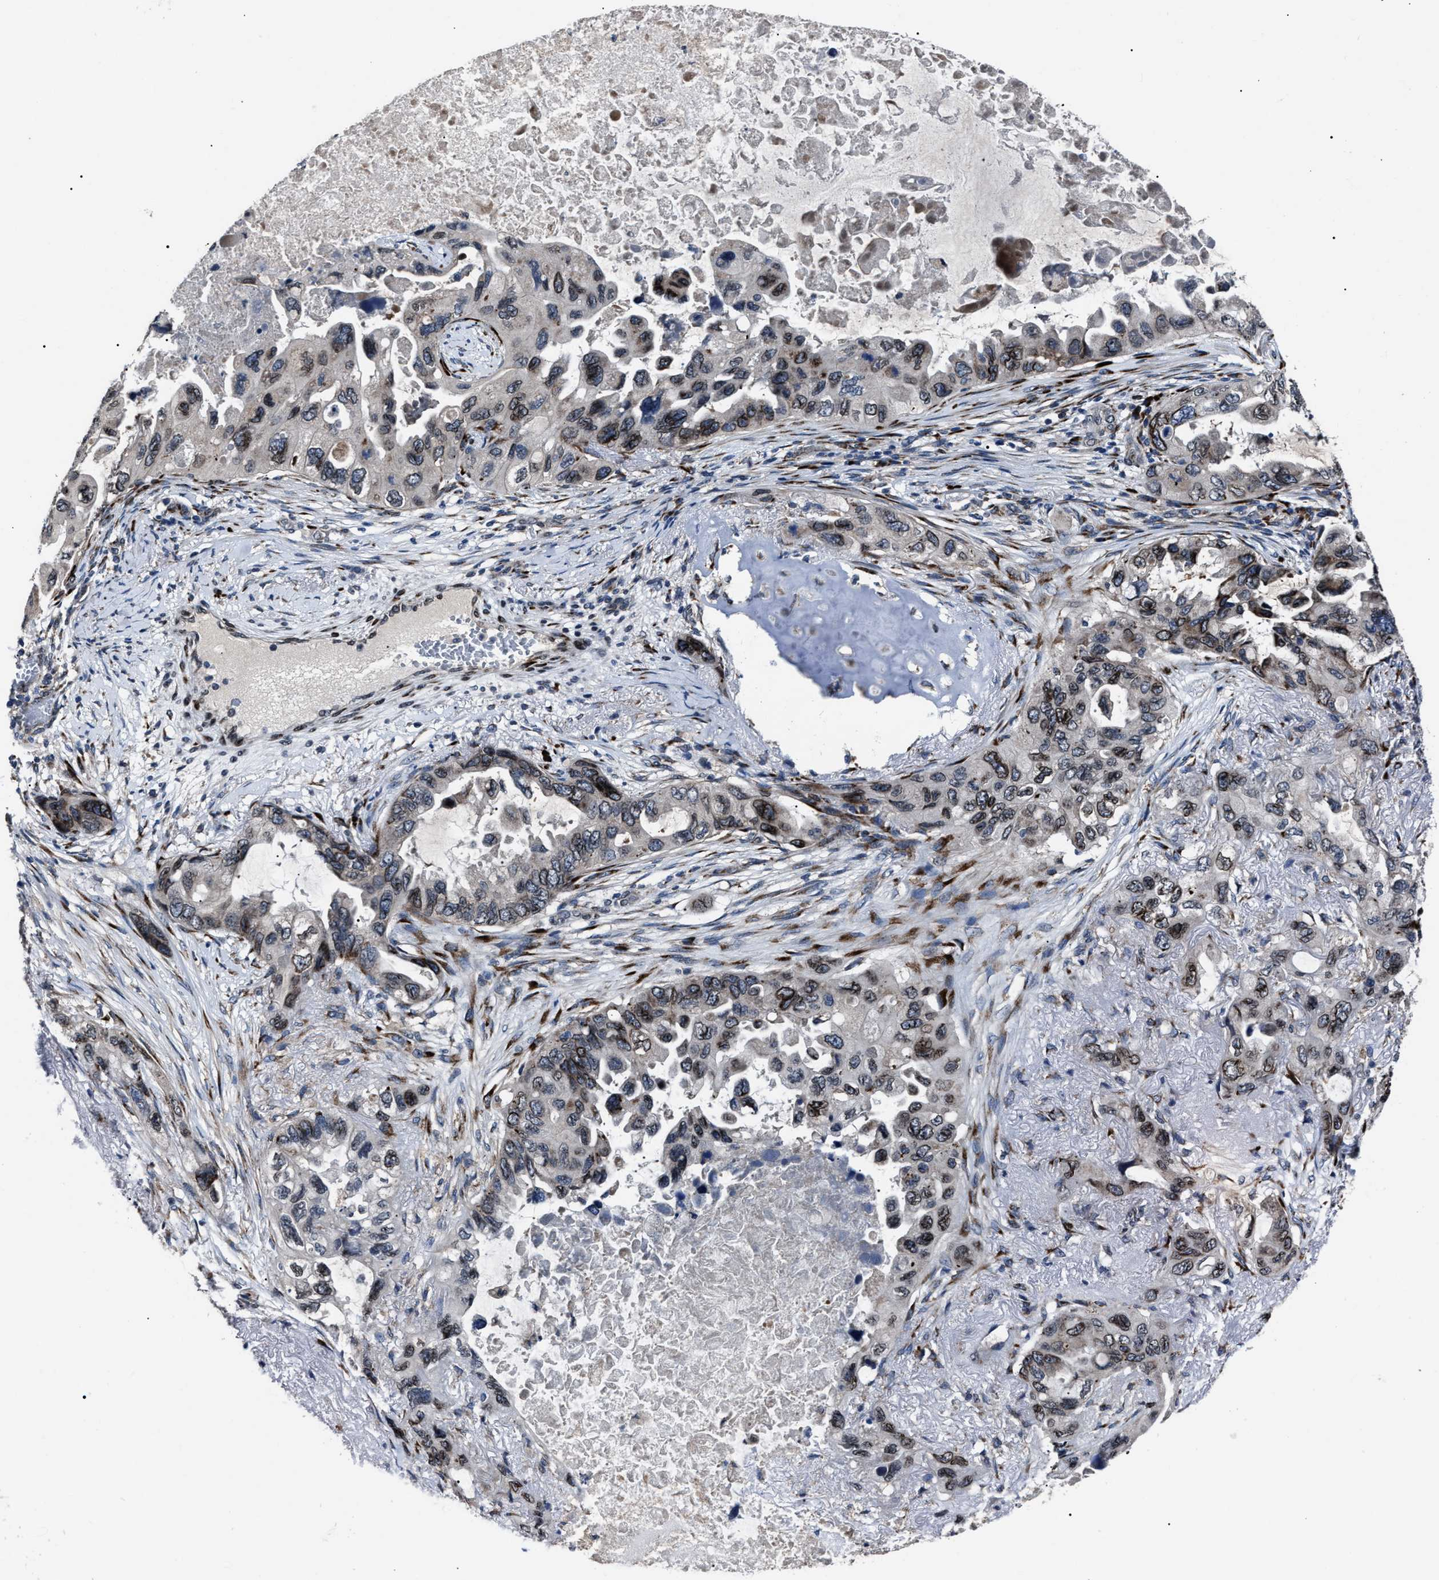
{"staining": {"intensity": "moderate", "quantity": "25%-75%", "location": "cytoplasmic/membranous"}, "tissue": "lung cancer", "cell_type": "Tumor cells", "image_type": "cancer", "snomed": [{"axis": "morphology", "description": "Squamous cell carcinoma, NOS"}, {"axis": "topography", "description": "Lung"}], "caption": "An image of lung cancer stained for a protein exhibits moderate cytoplasmic/membranous brown staining in tumor cells.", "gene": "LRRC14", "patient": {"sex": "female", "age": 73}}